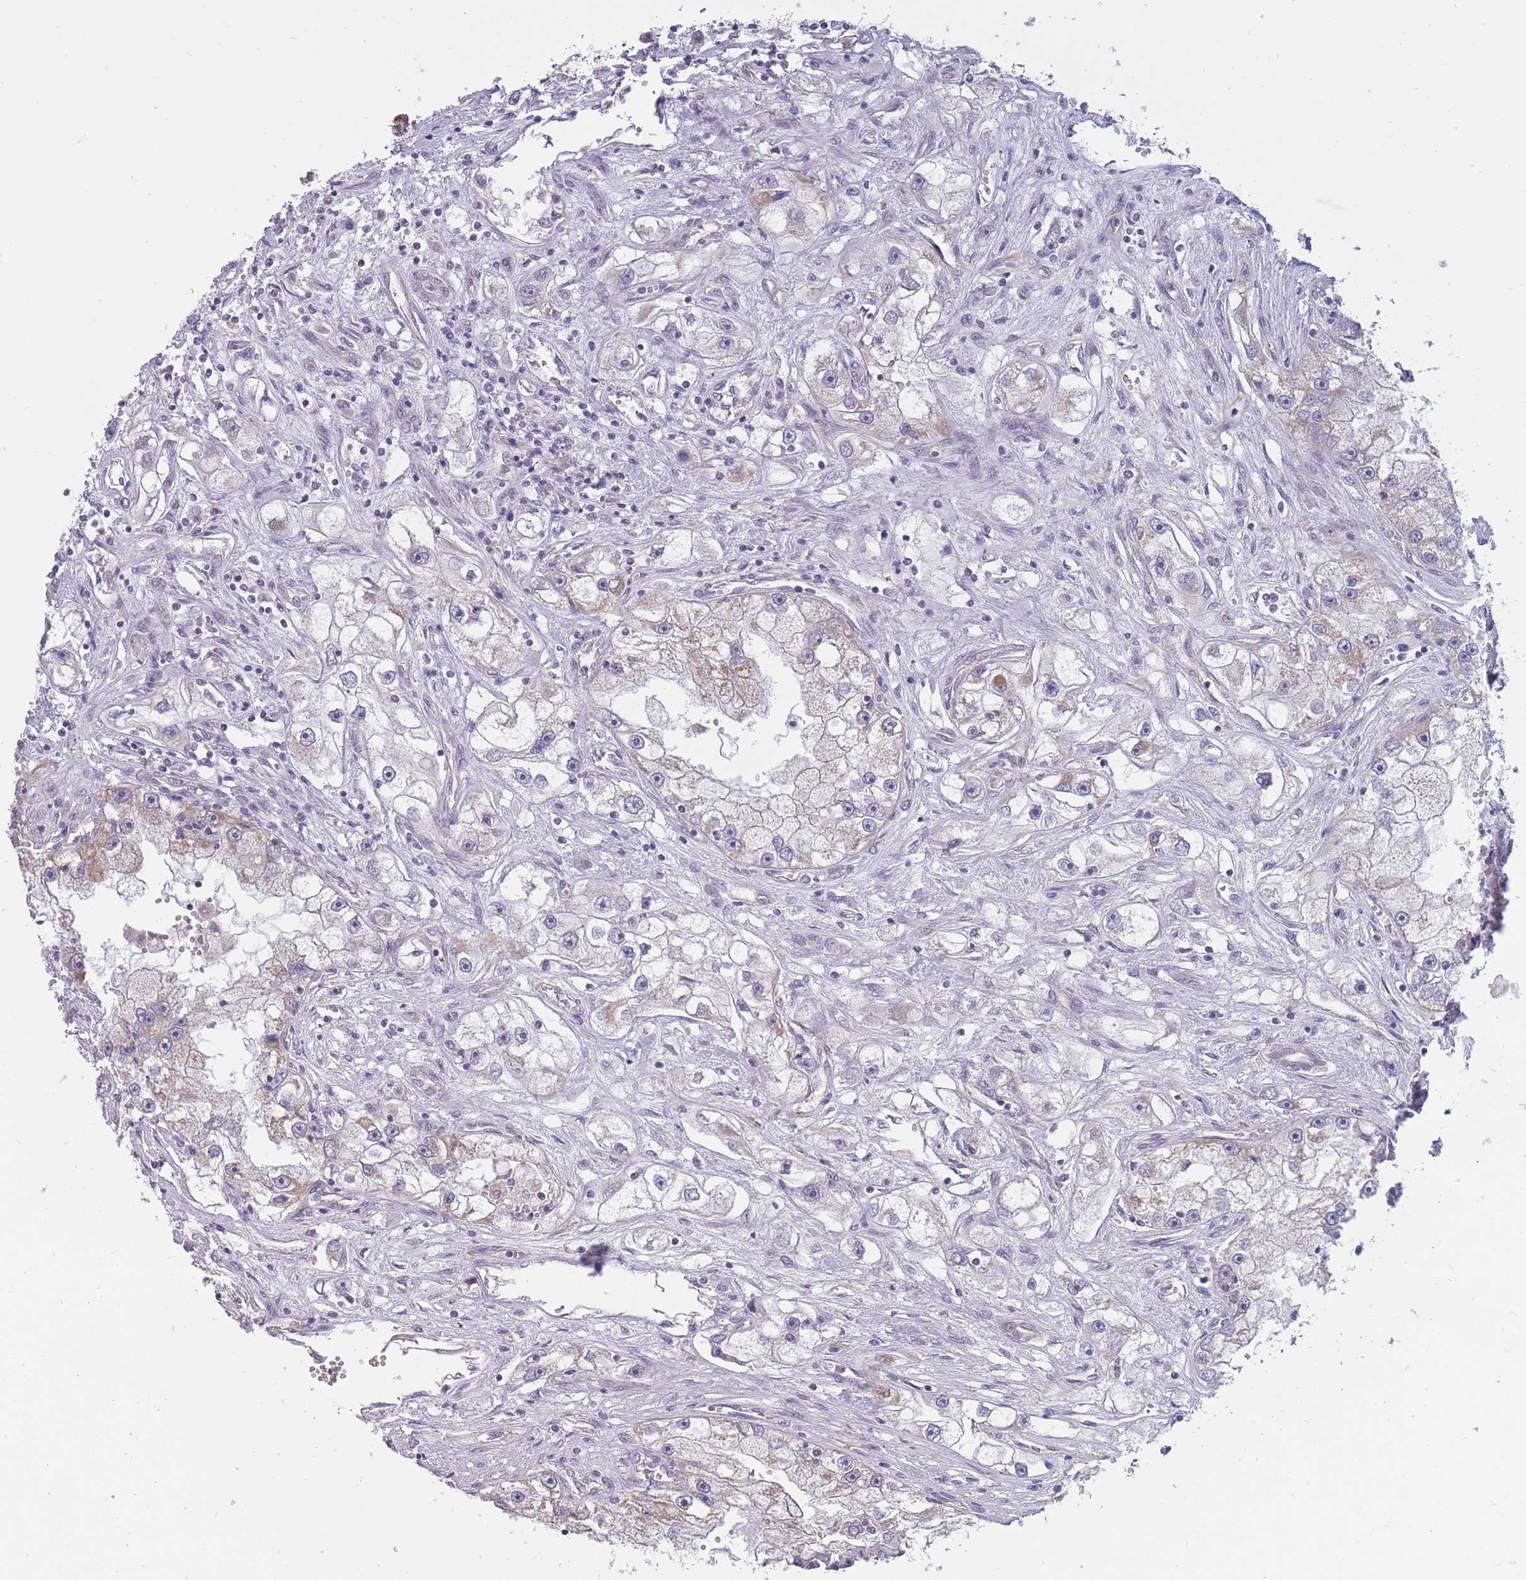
{"staining": {"intensity": "moderate", "quantity": "25%-75%", "location": "cytoplasmic/membranous"}, "tissue": "renal cancer", "cell_type": "Tumor cells", "image_type": "cancer", "snomed": [{"axis": "morphology", "description": "Adenocarcinoma, NOS"}, {"axis": "topography", "description": "Kidney"}], "caption": "Approximately 25%-75% of tumor cells in renal cancer (adenocarcinoma) demonstrate moderate cytoplasmic/membranous protein staining as visualized by brown immunohistochemical staining.", "gene": "MRPS18C", "patient": {"sex": "male", "age": 63}}